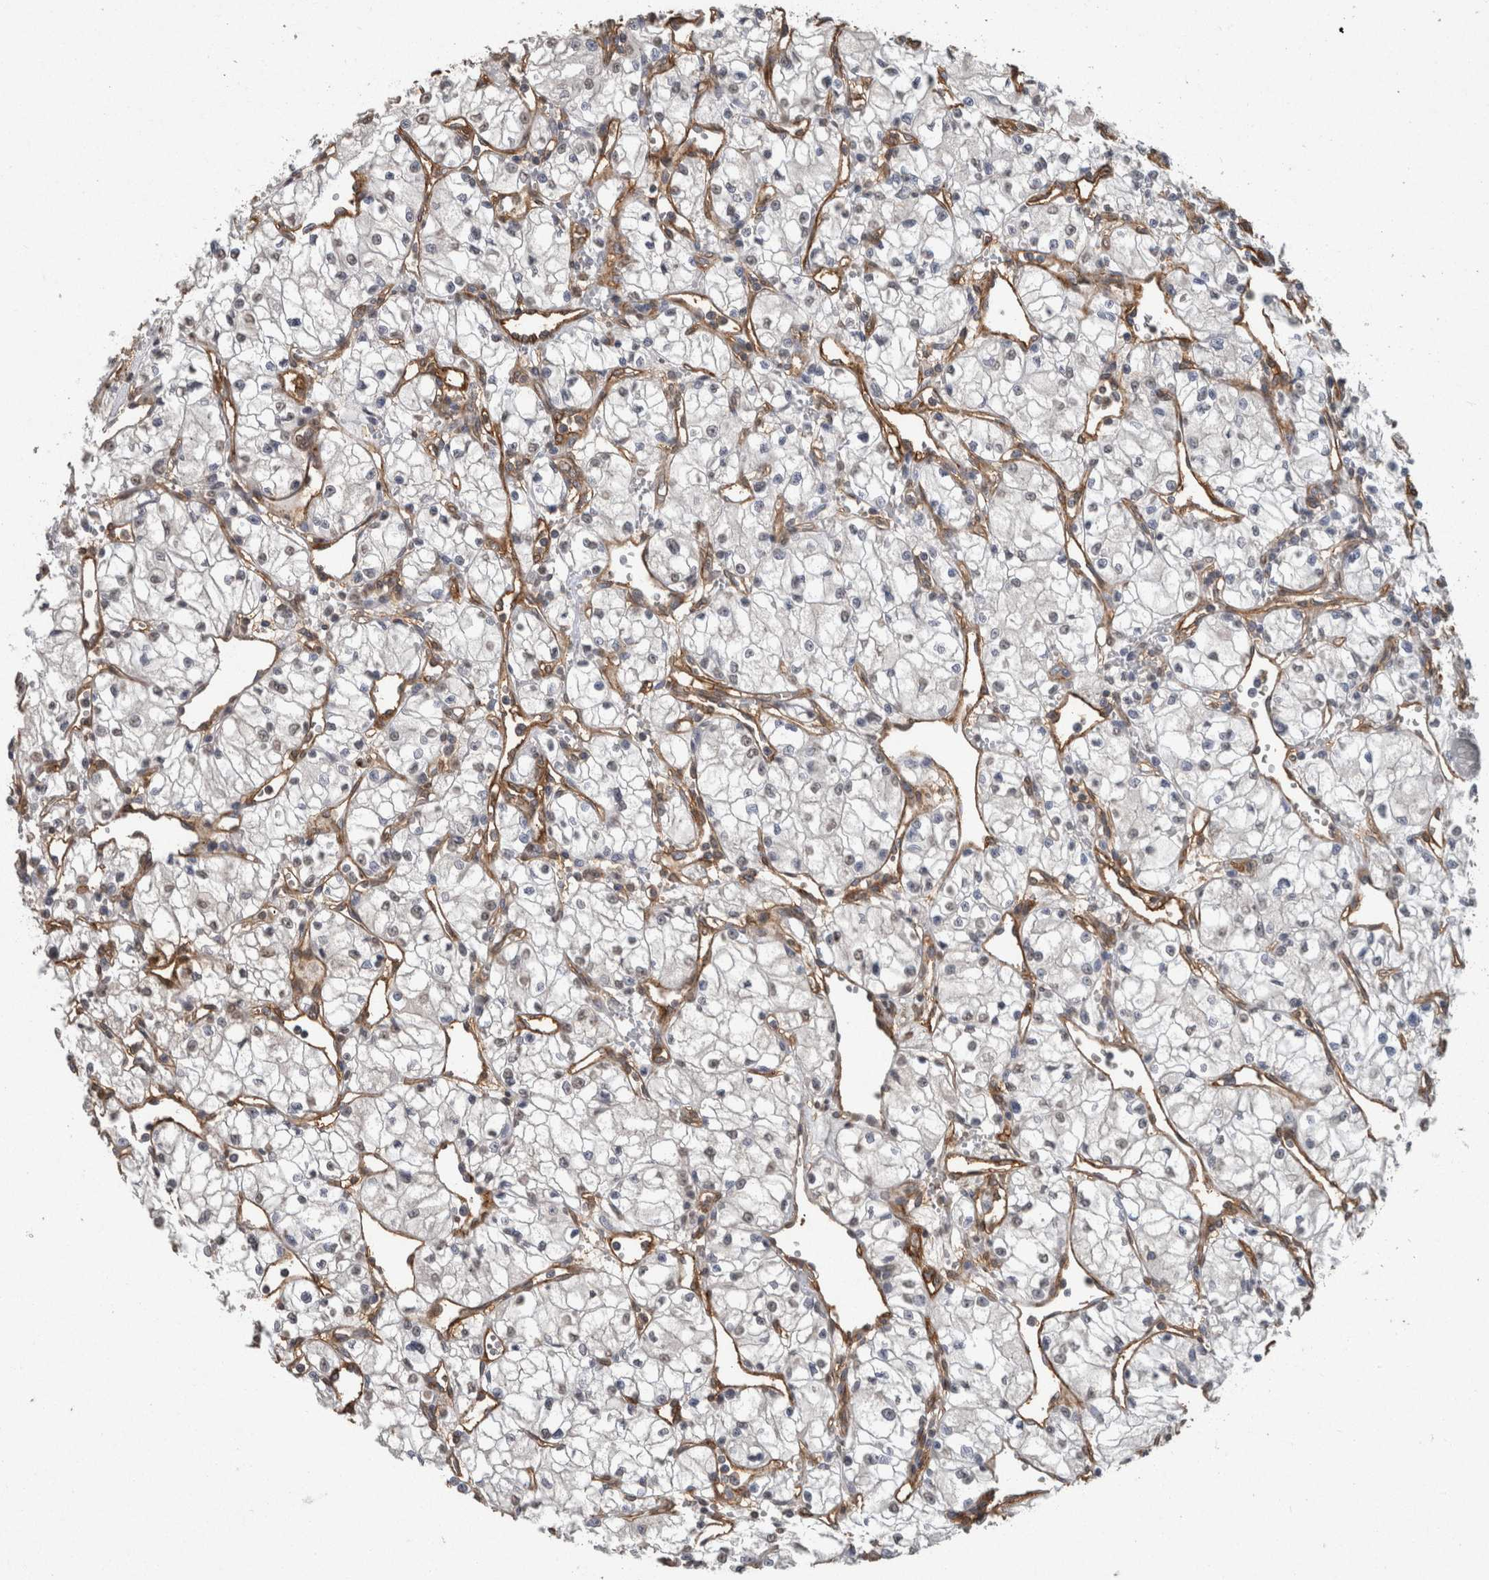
{"staining": {"intensity": "negative", "quantity": "none", "location": "none"}, "tissue": "renal cancer", "cell_type": "Tumor cells", "image_type": "cancer", "snomed": [{"axis": "morphology", "description": "Normal tissue, NOS"}, {"axis": "morphology", "description": "Adenocarcinoma, NOS"}, {"axis": "topography", "description": "Kidney"}], "caption": "Immunohistochemical staining of renal cancer demonstrates no significant staining in tumor cells. (DAB immunohistochemistry (IHC), high magnification).", "gene": "RECK", "patient": {"sex": "male", "age": 59}}